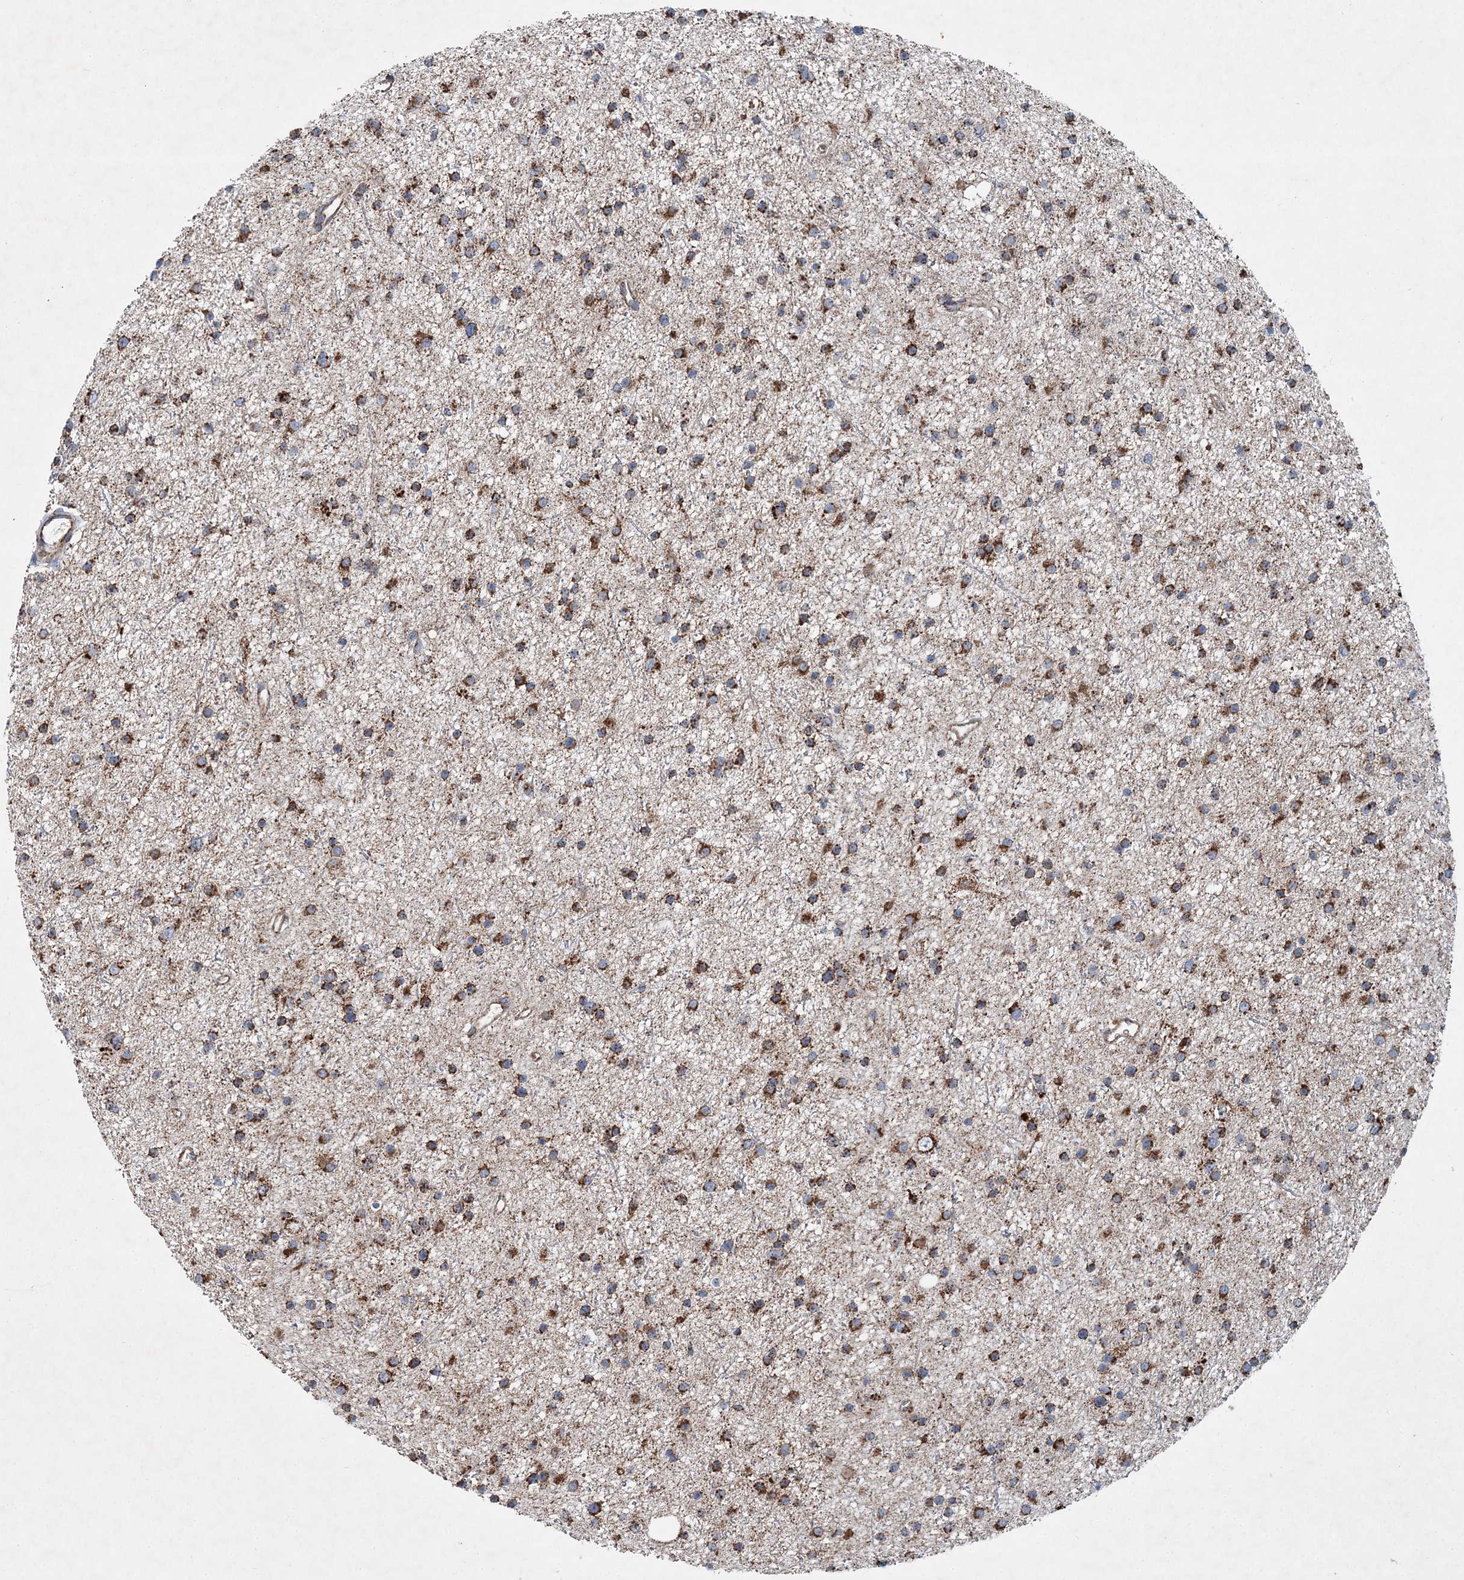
{"staining": {"intensity": "strong", "quantity": ">75%", "location": "cytoplasmic/membranous"}, "tissue": "glioma", "cell_type": "Tumor cells", "image_type": "cancer", "snomed": [{"axis": "morphology", "description": "Glioma, malignant, Low grade"}, {"axis": "topography", "description": "Cerebral cortex"}], "caption": "This is a histology image of immunohistochemistry staining of glioma, which shows strong staining in the cytoplasmic/membranous of tumor cells.", "gene": "SPAG16", "patient": {"sex": "female", "age": 39}}